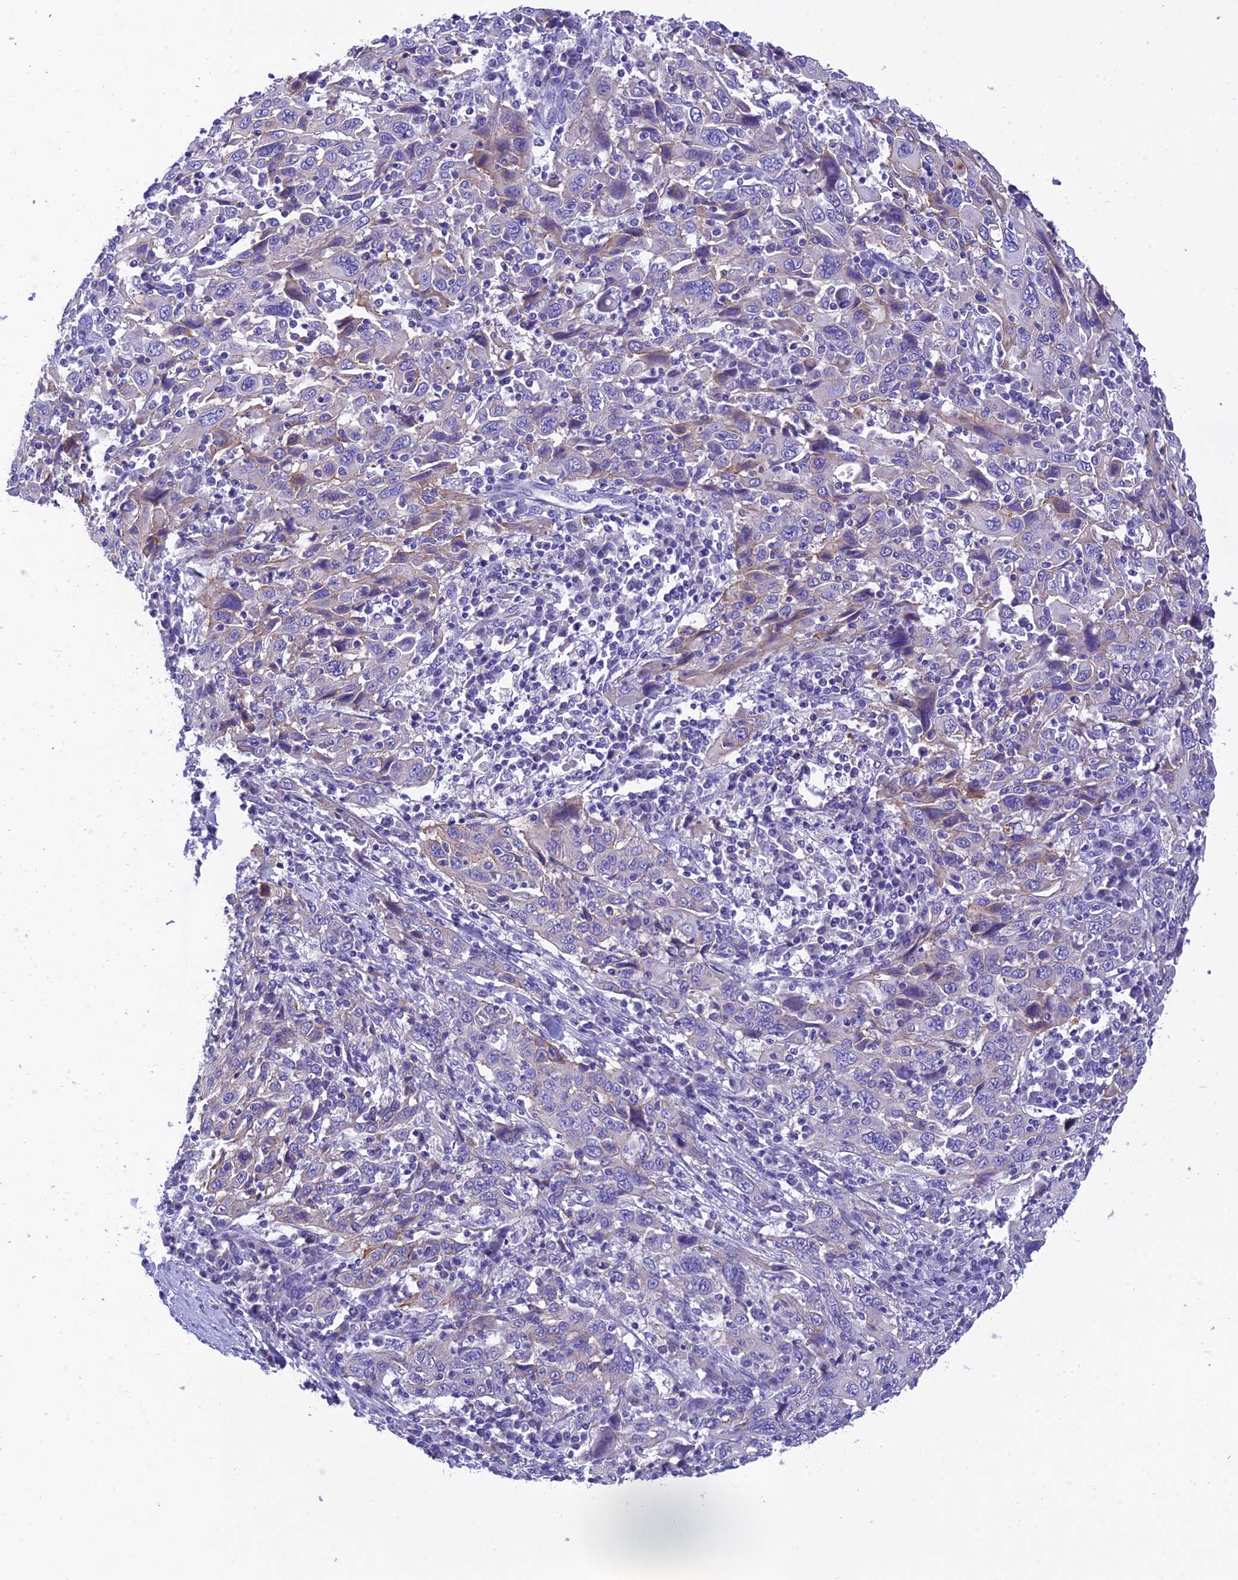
{"staining": {"intensity": "negative", "quantity": "none", "location": "none"}, "tissue": "cervical cancer", "cell_type": "Tumor cells", "image_type": "cancer", "snomed": [{"axis": "morphology", "description": "Squamous cell carcinoma, NOS"}, {"axis": "topography", "description": "Cervix"}], "caption": "Tumor cells are negative for brown protein staining in cervical cancer.", "gene": "MS4A5", "patient": {"sex": "female", "age": 46}}